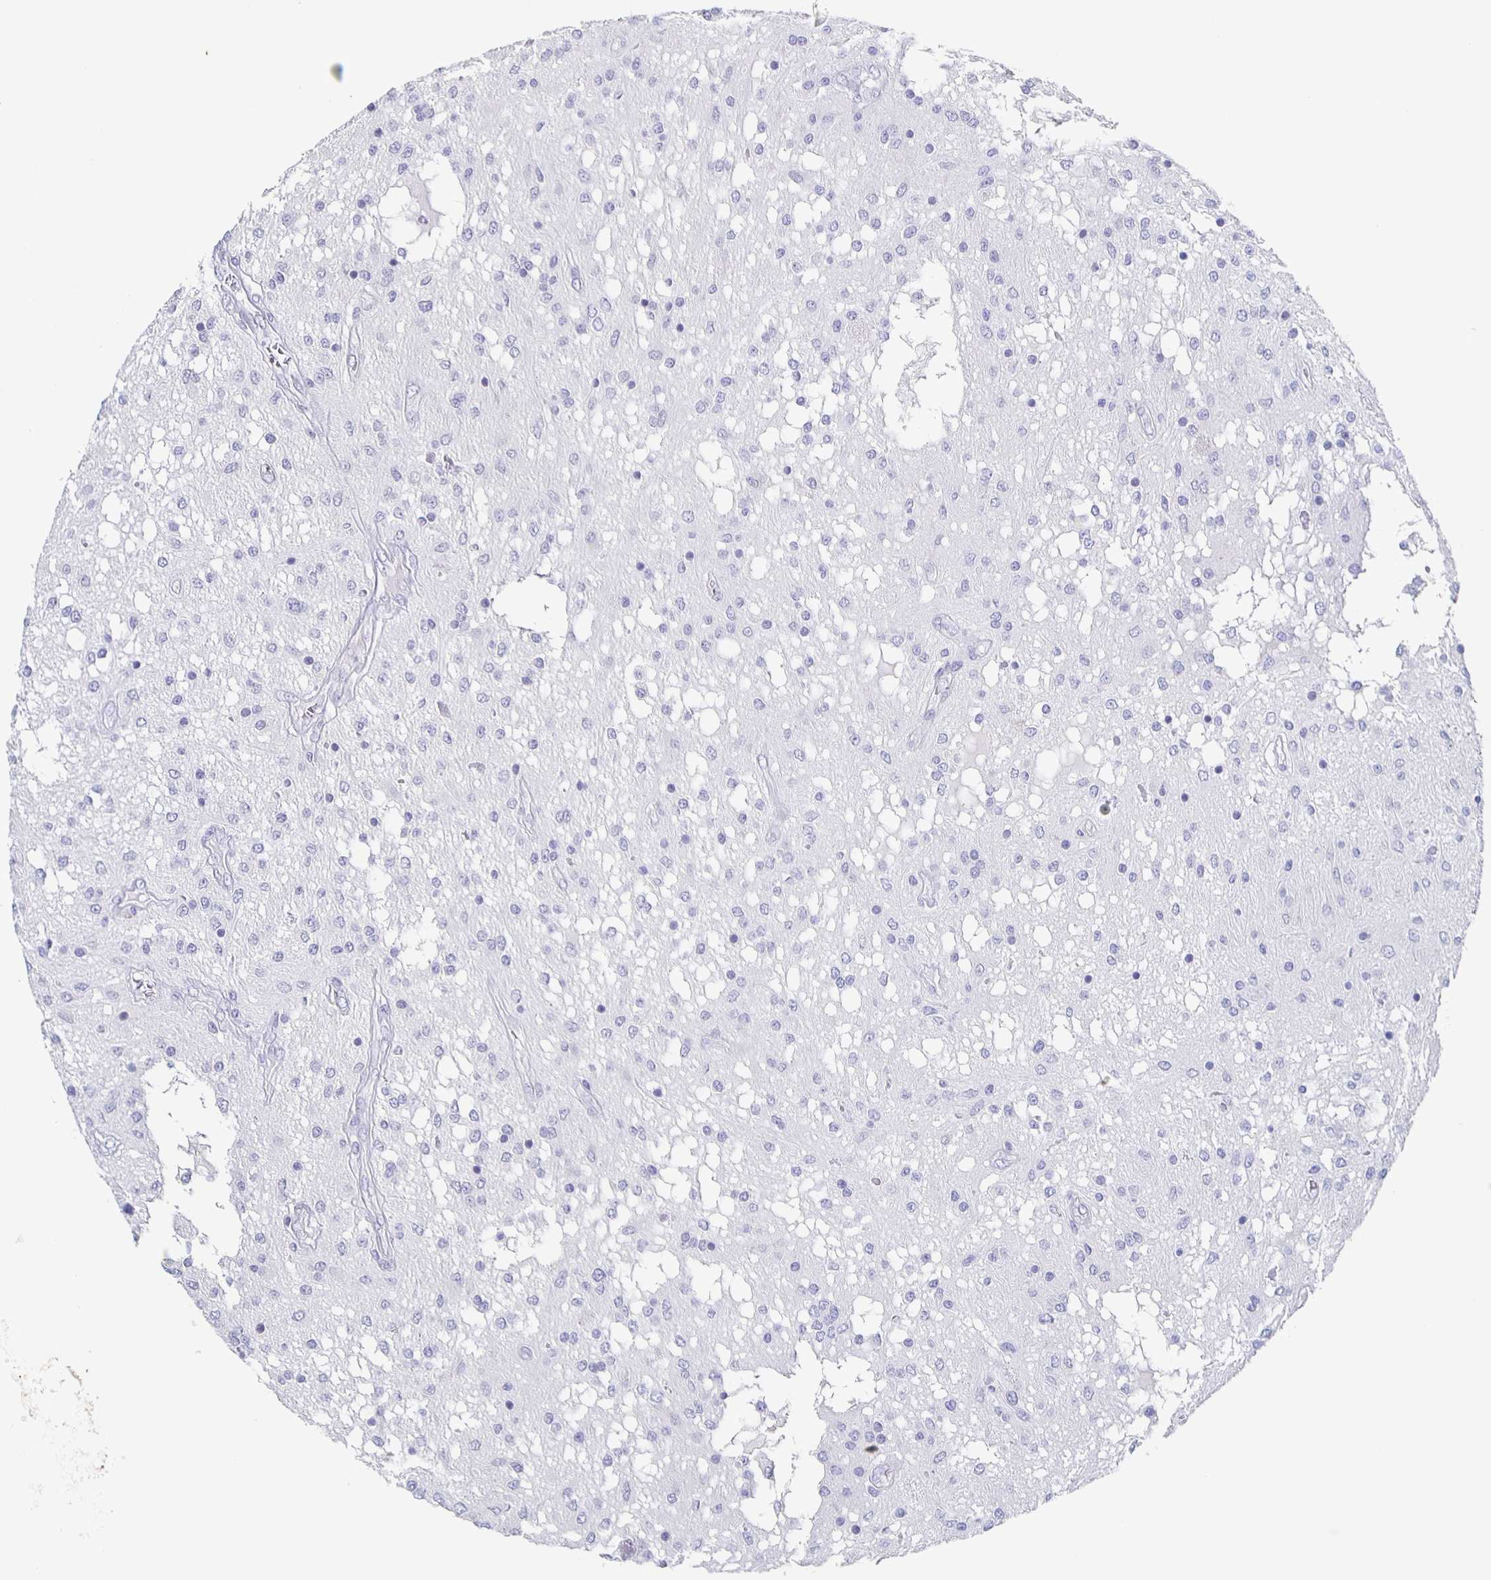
{"staining": {"intensity": "negative", "quantity": "none", "location": "none"}, "tissue": "glioma", "cell_type": "Tumor cells", "image_type": "cancer", "snomed": [{"axis": "morphology", "description": "Glioma, malignant, Low grade"}, {"axis": "topography", "description": "Cerebellum"}], "caption": "The image demonstrates no staining of tumor cells in glioma.", "gene": "CCDC17", "patient": {"sex": "female", "age": 14}}